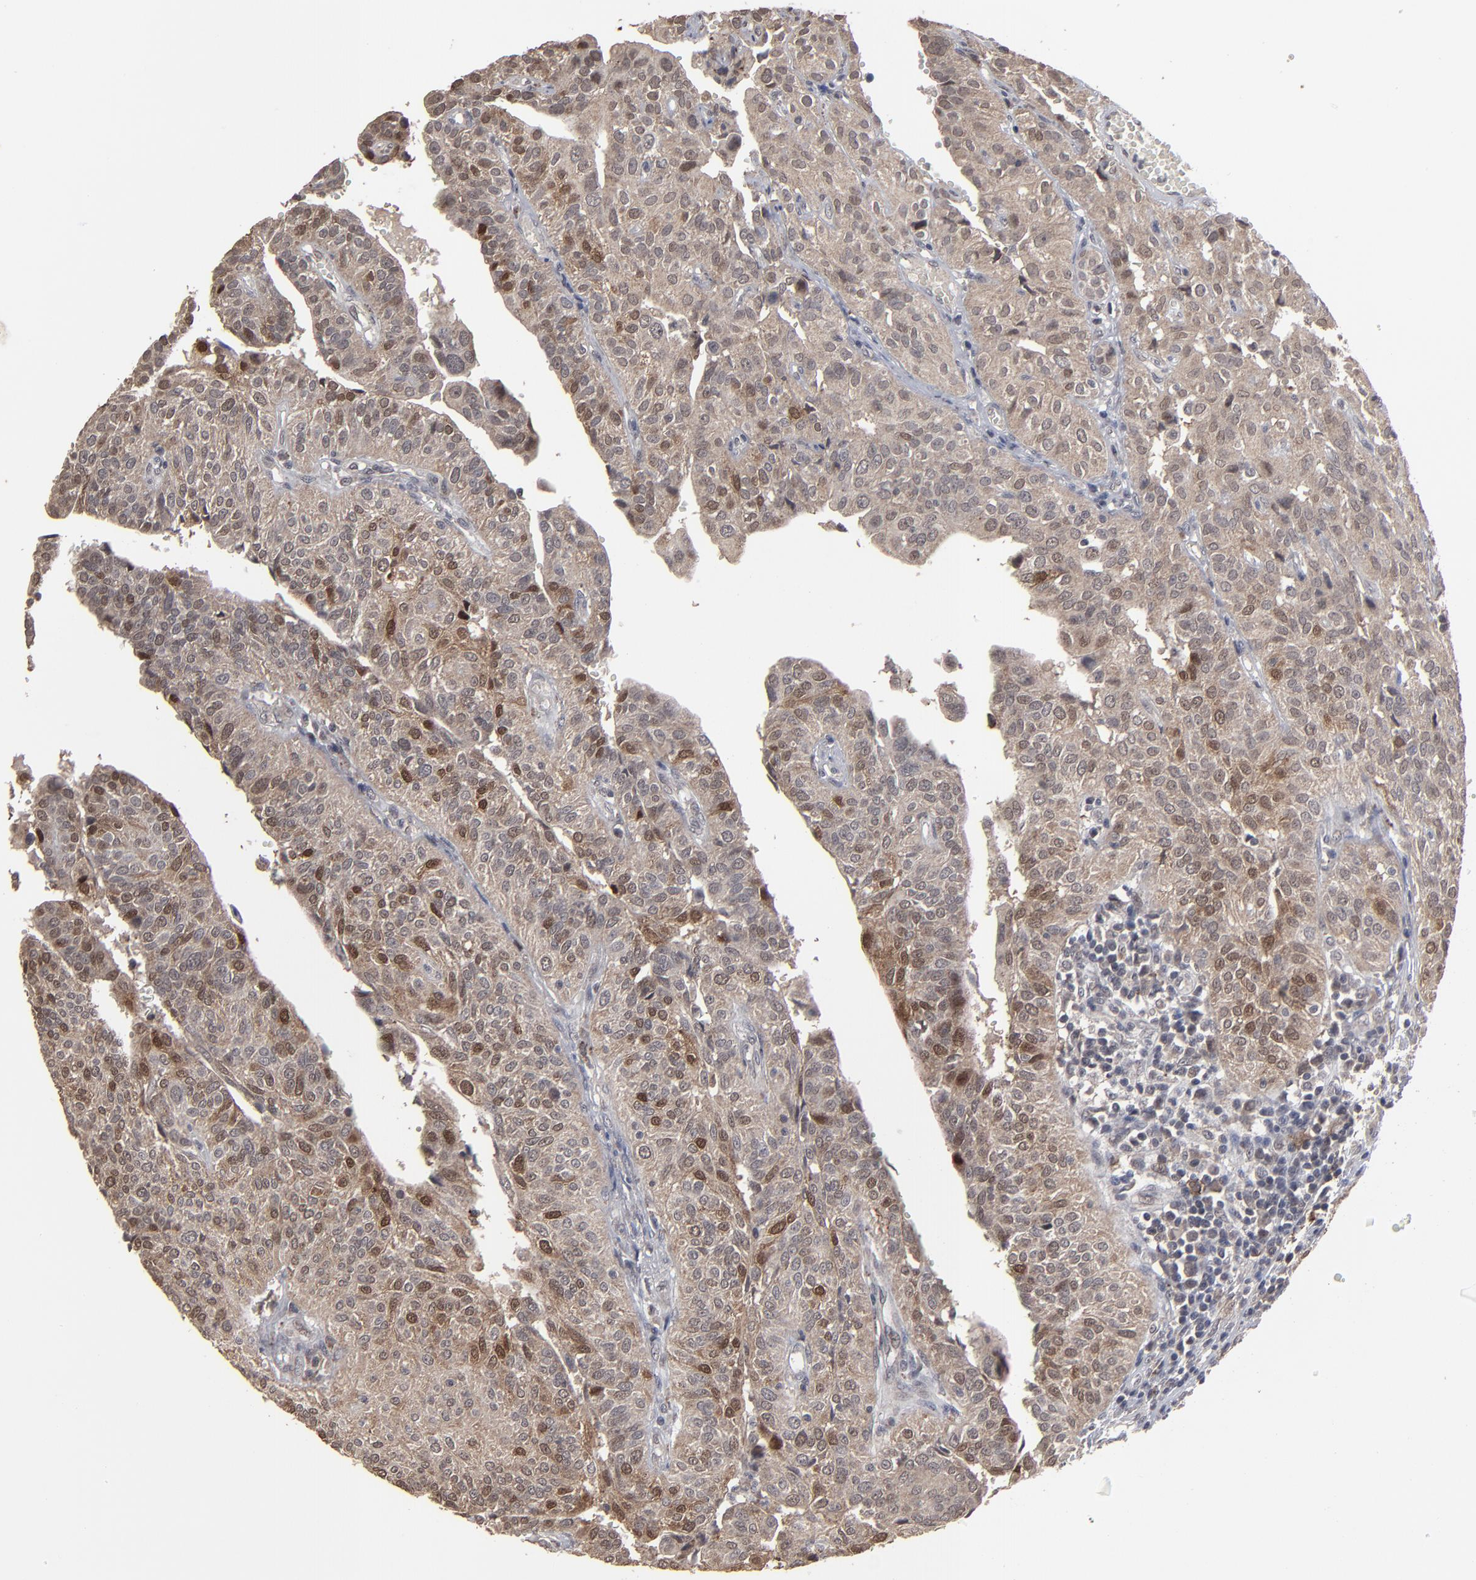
{"staining": {"intensity": "weak", "quantity": ">75%", "location": "cytoplasmic/membranous,nuclear"}, "tissue": "urothelial cancer", "cell_type": "Tumor cells", "image_type": "cancer", "snomed": [{"axis": "morphology", "description": "Urothelial carcinoma, High grade"}, {"axis": "topography", "description": "Urinary bladder"}], "caption": "A brown stain highlights weak cytoplasmic/membranous and nuclear positivity of a protein in human high-grade urothelial carcinoma tumor cells.", "gene": "SLC22A17", "patient": {"sex": "male", "age": 56}}